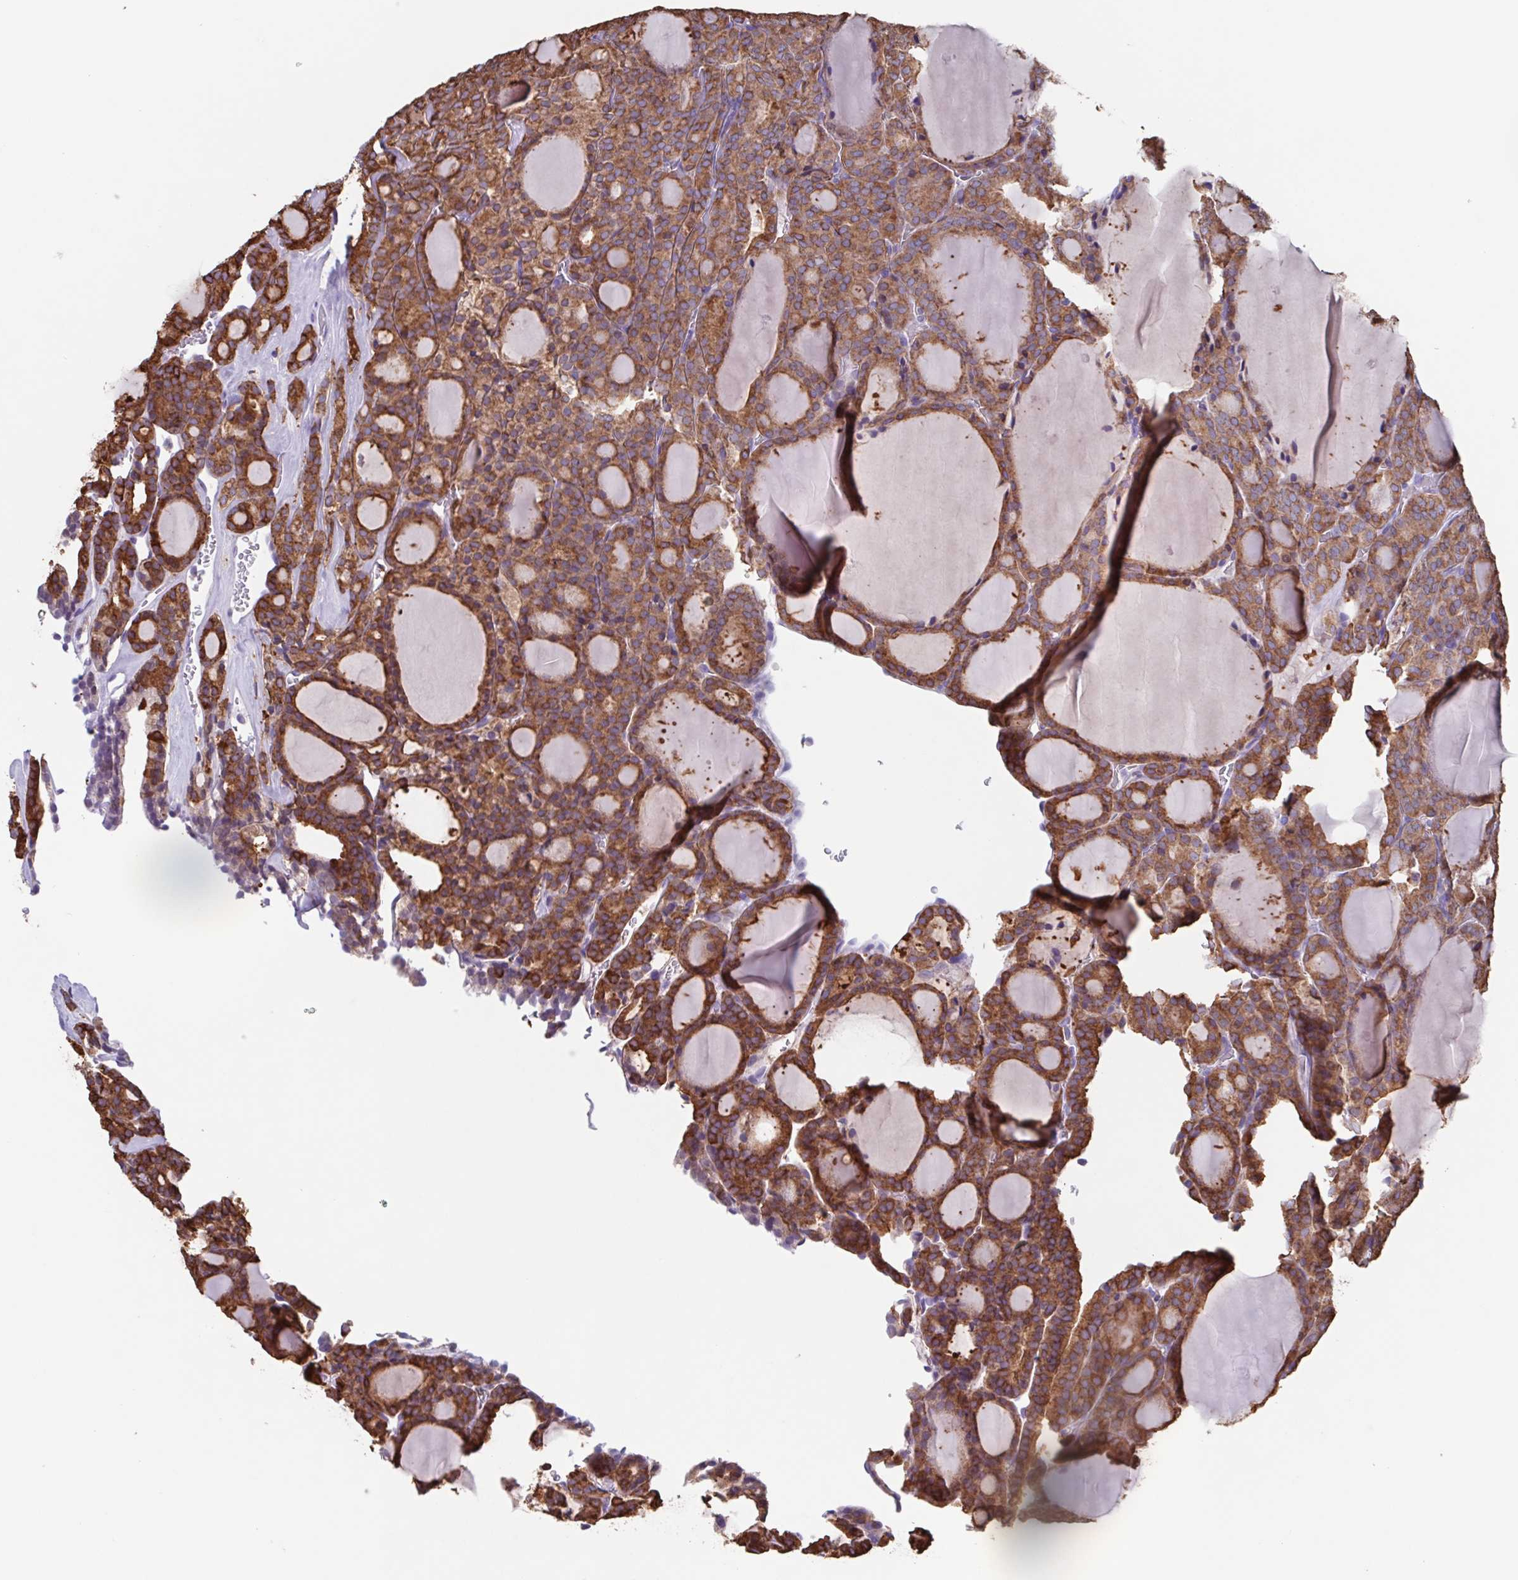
{"staining": {"intensity": "strong", "quantity": ">75%", "location": "cytoplasmic/membranous"}, "tissue": "thyroid cancer", "cell_type": "Tumor cells", "image_type": "cancer", "snomed": [{"axis": "morphology", "description": "Follicular adenoma carcinoma, NOS"}, {"axis": "topography", "description": "Thyroid gland"}], "caption": "Strong cytoplasmic/membranous protein positivity is appreciated in approximately >75% of tumor cells in thyroid cancer (follicular adenoma carcinoma).", "gene": "TPD52", "patient": {"sex": "male", "age": 74}}